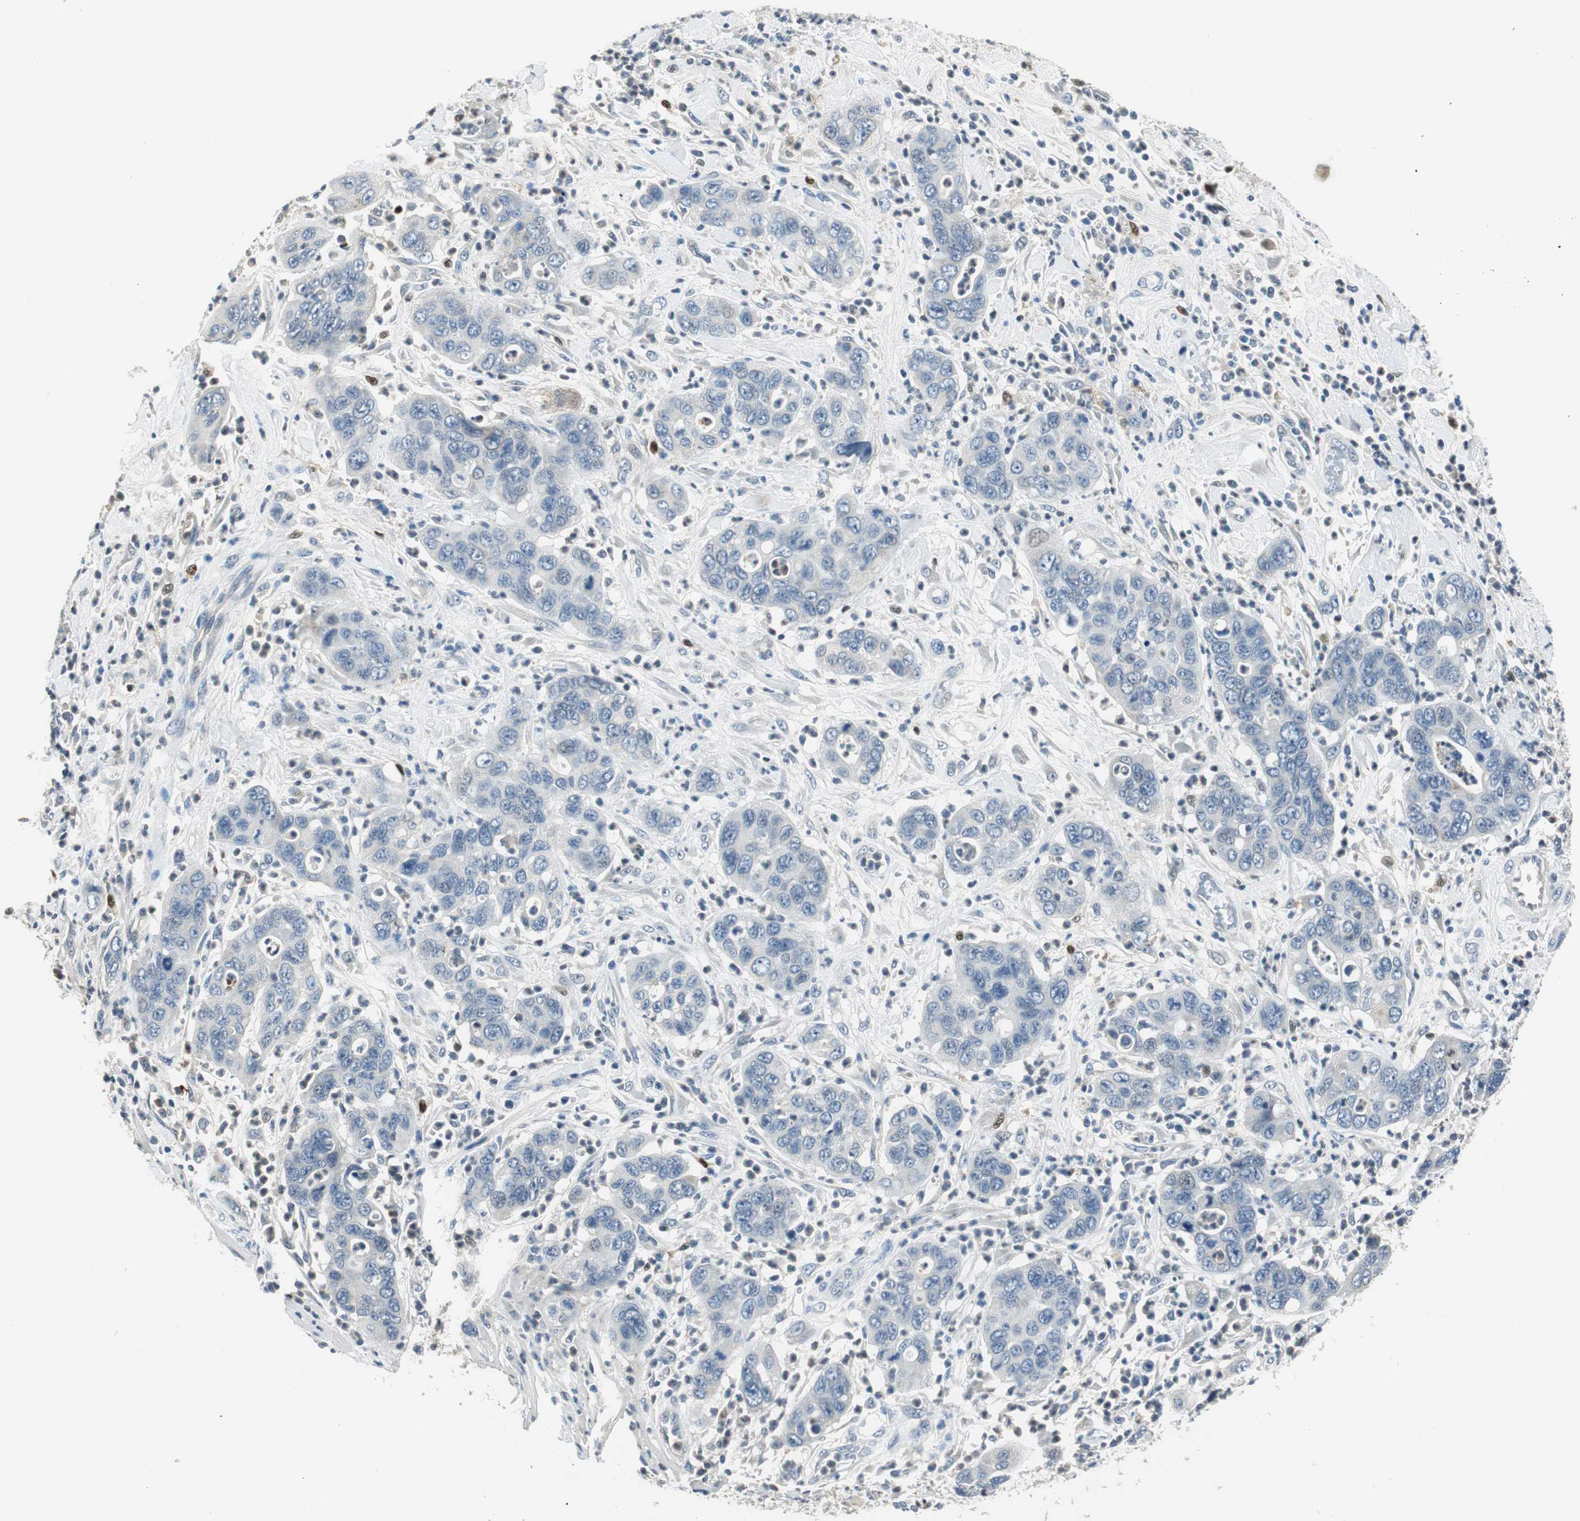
{"staining": {"intensity": "negative", "quantity": "none", "location": "none"}, "tissue": "pancreatic cancer", "cell_type": "Tumor cells", "image_type": "cancer", "snomed": [{"axis": "morphology", "description": "Adenocarcinoma, NOS"}, {"axis": "topography", "description": "Pancreas"}], "caption": "A high-resolution histopathology image shows immunohistochemistry staining of adenocarcinoma (pancreatic), which reveals no significant expression in tumor cells.", "gene": "ME1", "patient": {"sex": "female", "age": 71}}